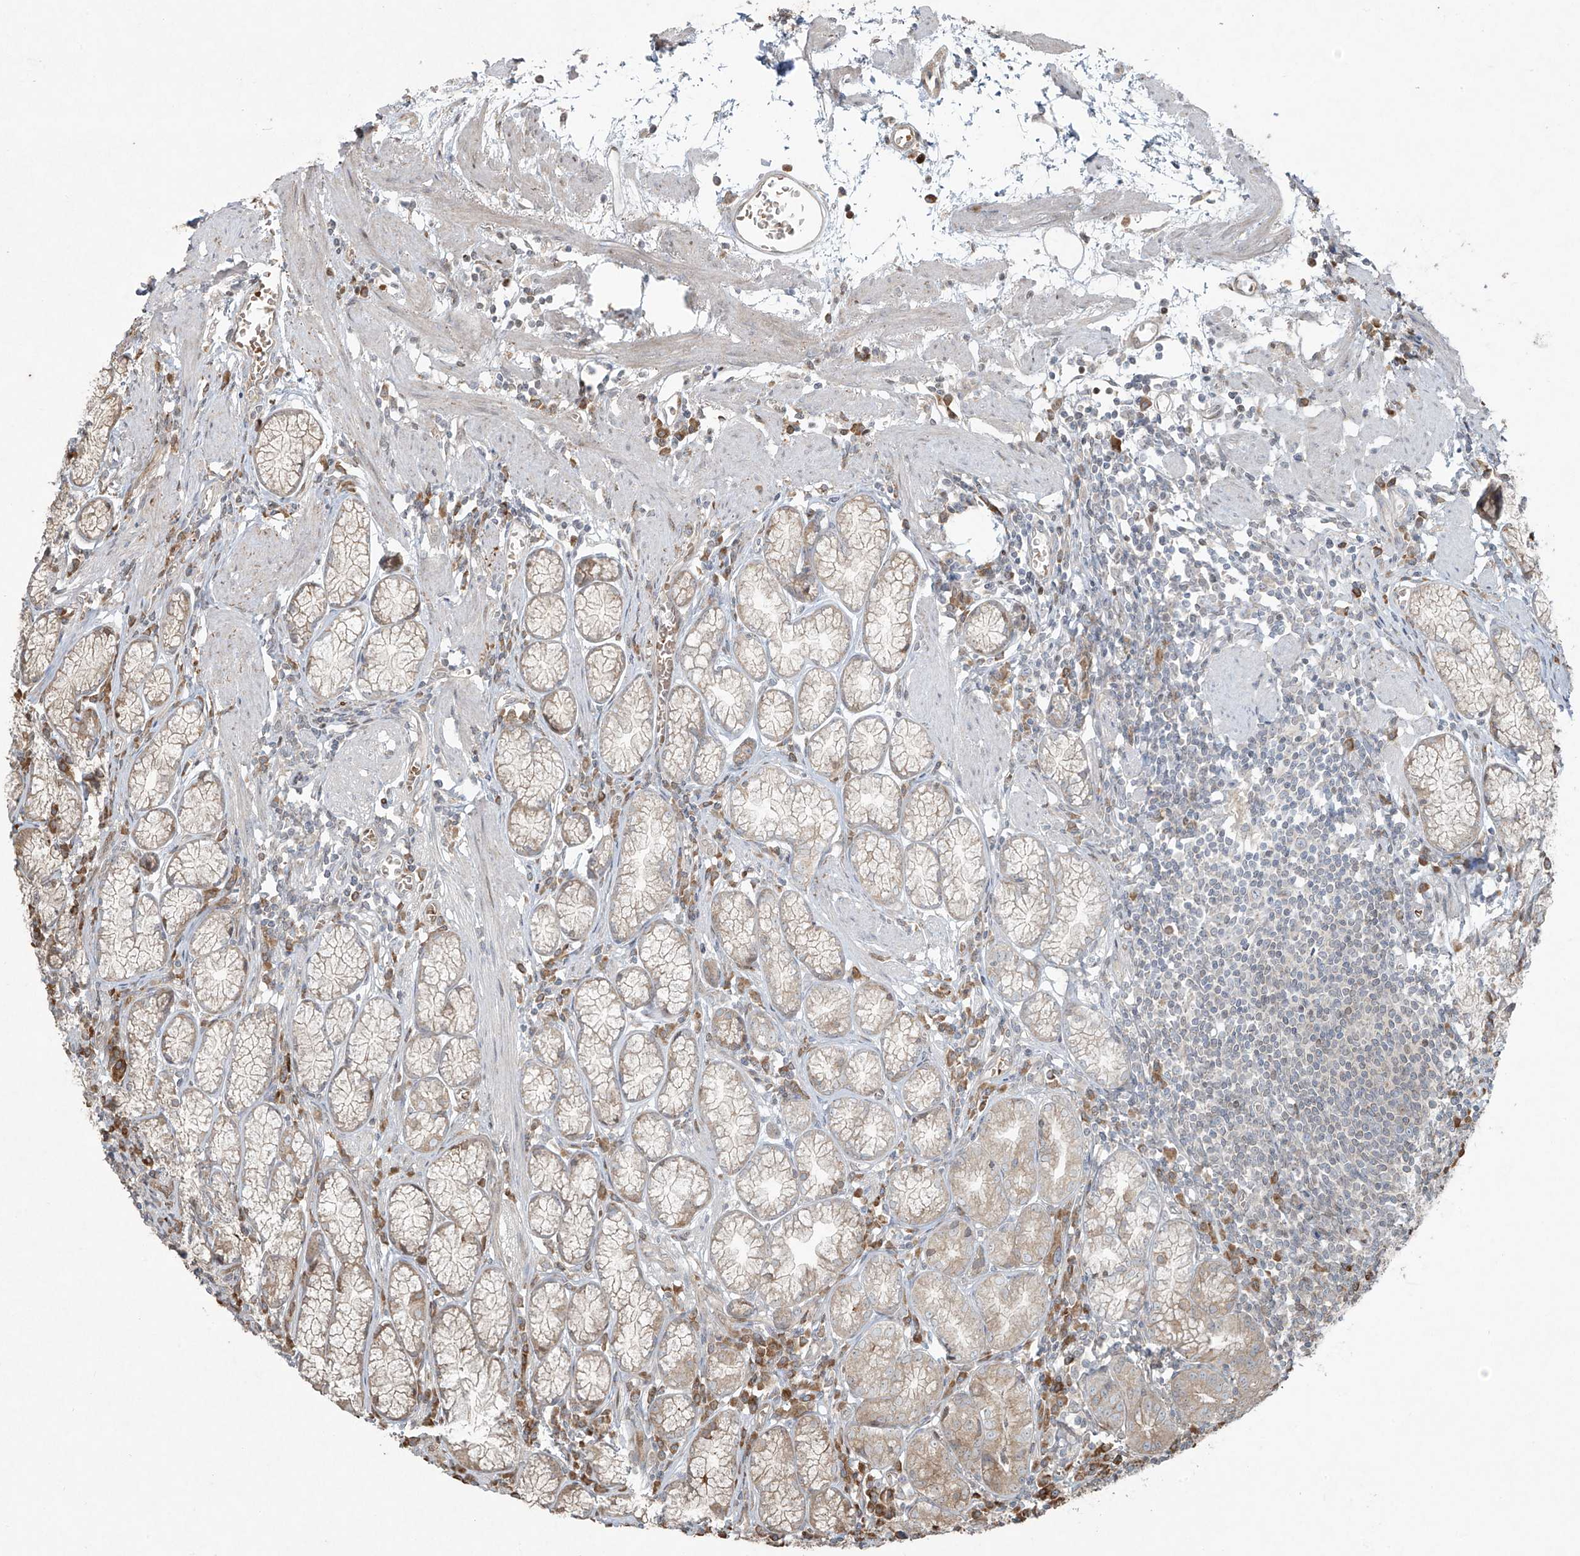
{"staining": {"intensity": "moderate", "quantity": "25%-75%", "location": "cytoplasmic/membranous,nuclear"}, "tissue": "stomach", "cell_type": "Glandular cells", "image_type": "normal", "snomed": [{"axis": "morphology", "description": "Normal tissue, NOS"}, {"axis": "topography", "description": "Stomach"}], "caption": "Protein staining of normal stomach shows moderate cytoplasmic/membranous,nuclear staining in about 25%-75% of glandular cells.", "gene": "TTC22", "patient": {"sex": "male", "age": 55}}